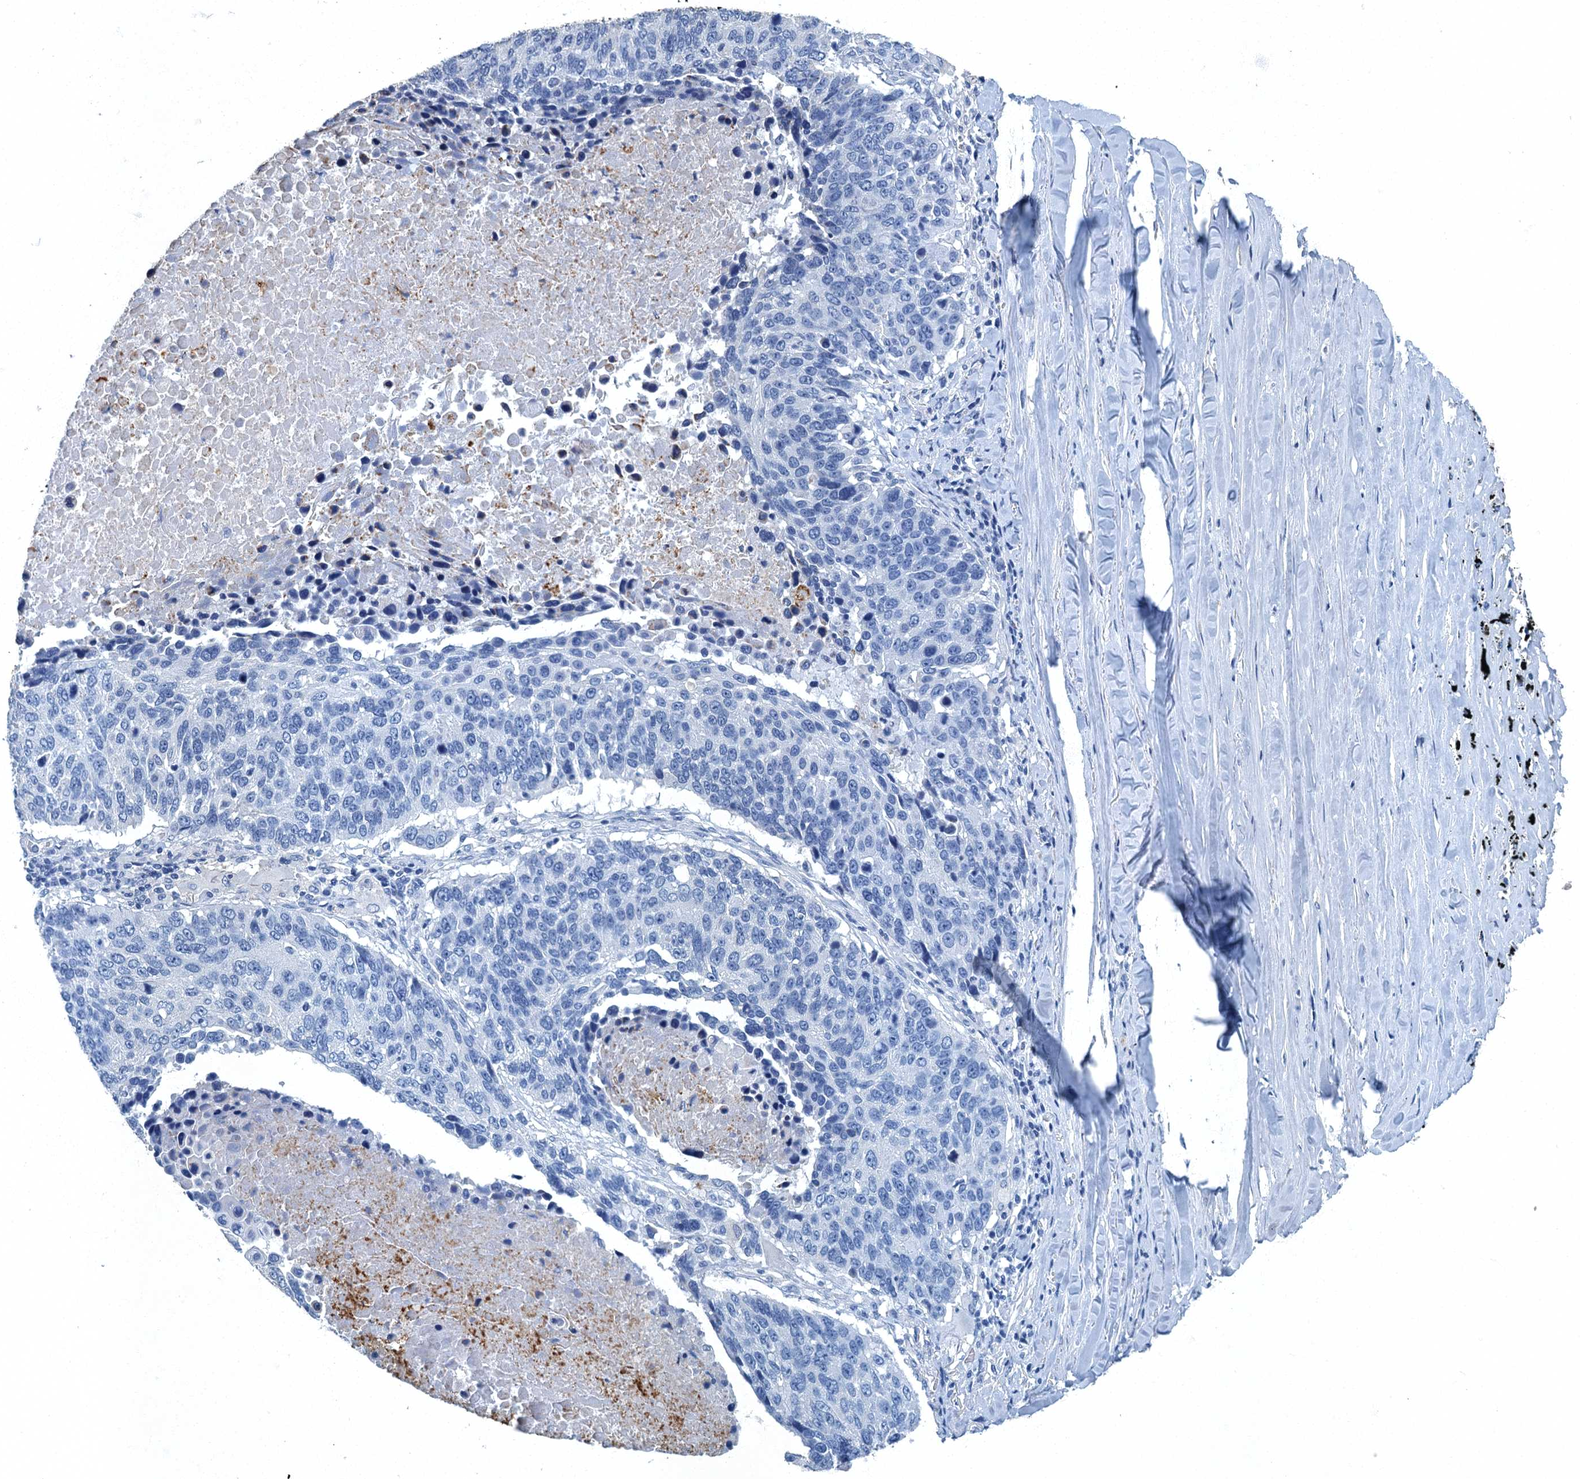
{"staining": {"intensity": "negative", "quantity": "none", "location": "none"}, "tissue": "lung cancer", "cell_type": "Tumor cells", "image_type": "cancer", "snomed": [{"axis": "morphology", "description": "Normal tissue, NOS"}, {"axis": "morphology", "description": "Squamous cell carcinoma, NOS"}, {"axis": "topography", "description": "Lymph node"}, {"axis": "topography", "description": "Lung"}], "caption": "IHC micrograph of neoplastic tissue: human squamous cell carcinoma (lung) stained with DAB exhibits no significant protein staining in tumor cells.", "gene": "GADL1", "patient": {"sex": "male", "age": 66}}